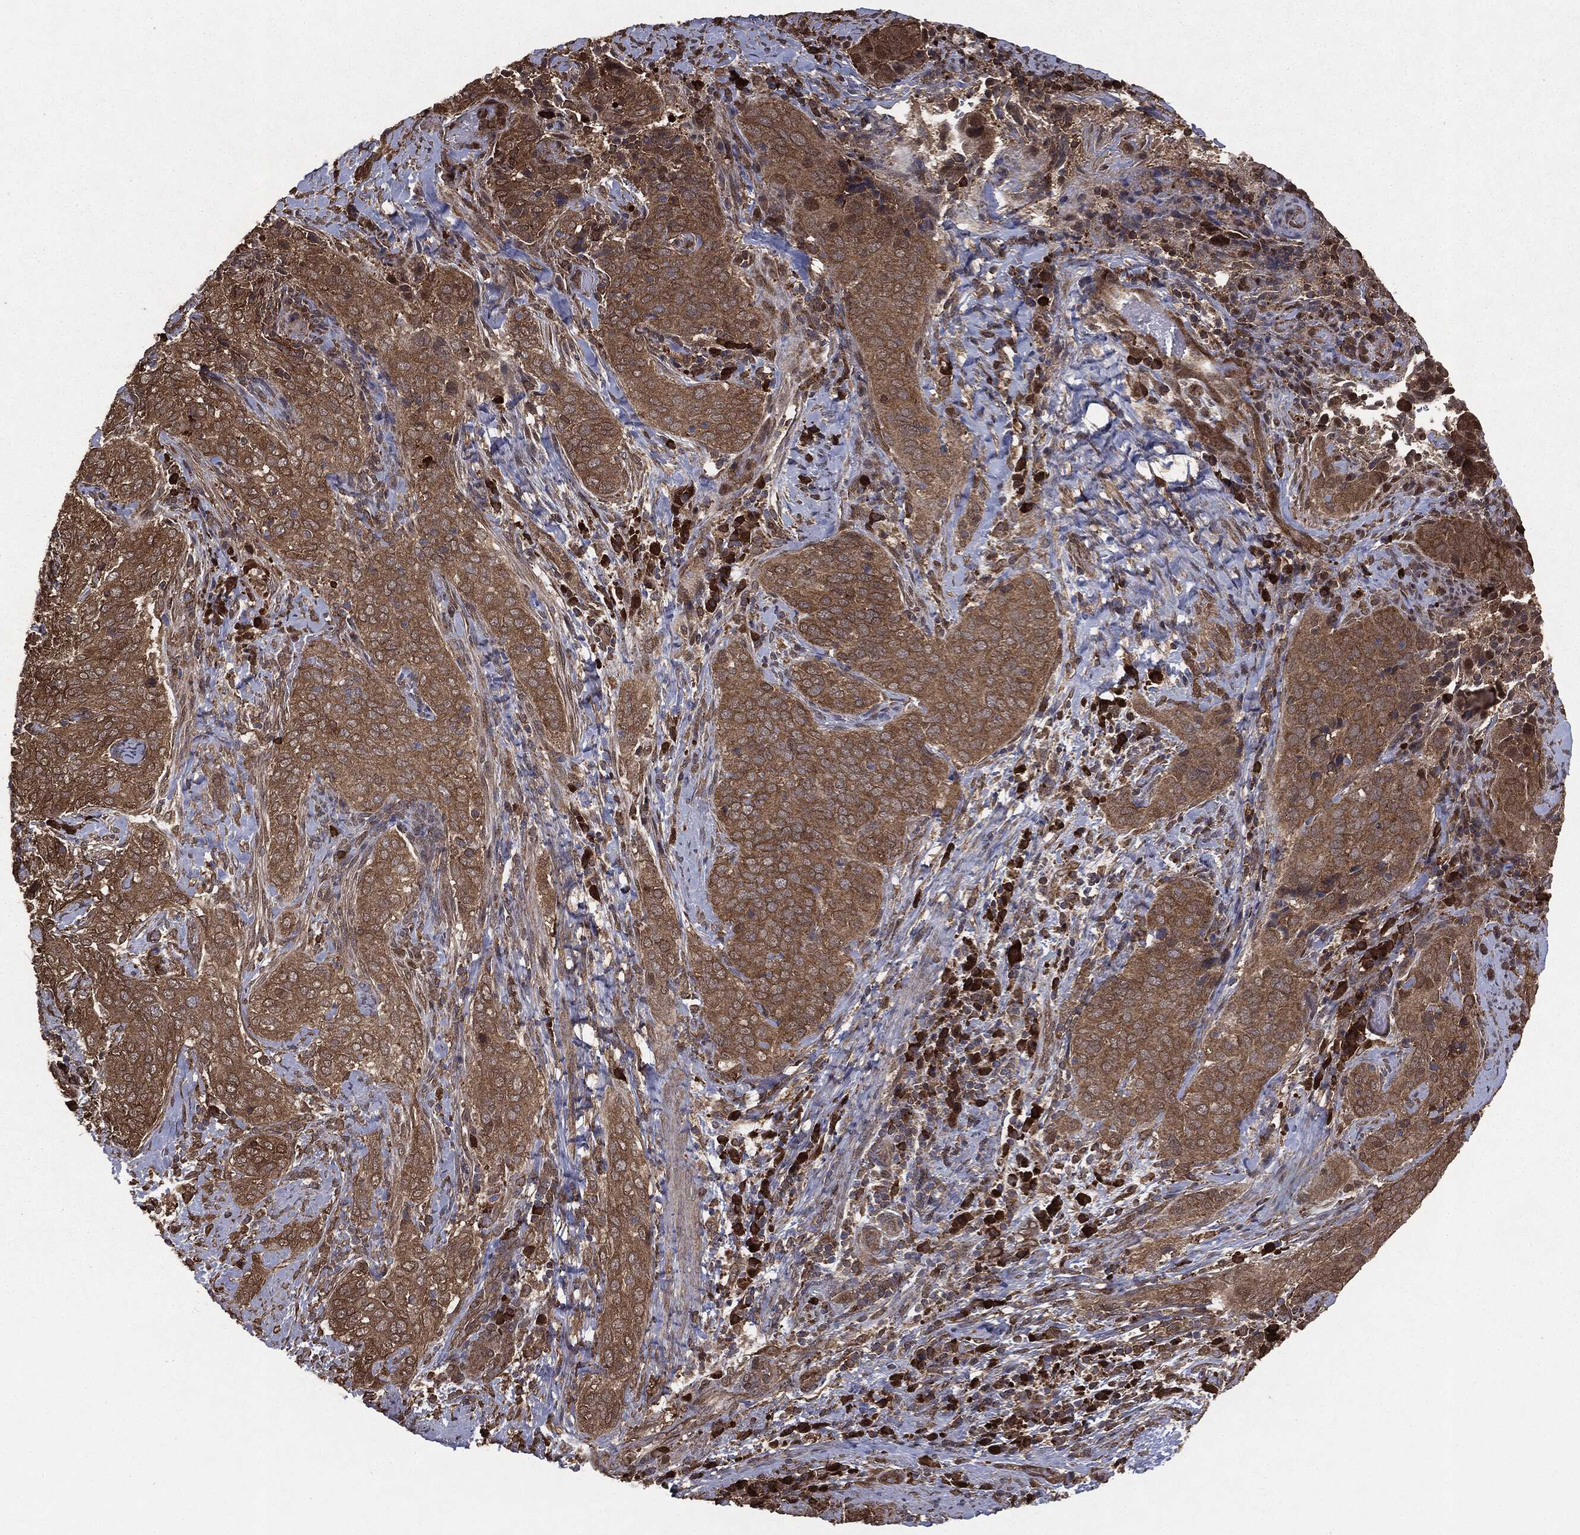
{"staining": {"intensity": "moderate", "quantity": ">75%", "location": "cytoplasmic/membranous"}, "tissue": "cervical cancer", "cell_type": "Tumor cells", "image_type": "cancer", "snomed": [{"axis": "morphology", "description": "Squamous cell carcinoma, NOS"}, {"axis": "topography", "description": "Cervix"}], "caption": "Squamous cell carcinoma (cervical) tissue shows moderate cytoplasmic/membranous positivity in approximately >75% of tumor cells, visualized by immunohistochemistry.", "gene": "NME1", "patient": {"sex": "female", "age": 38}}